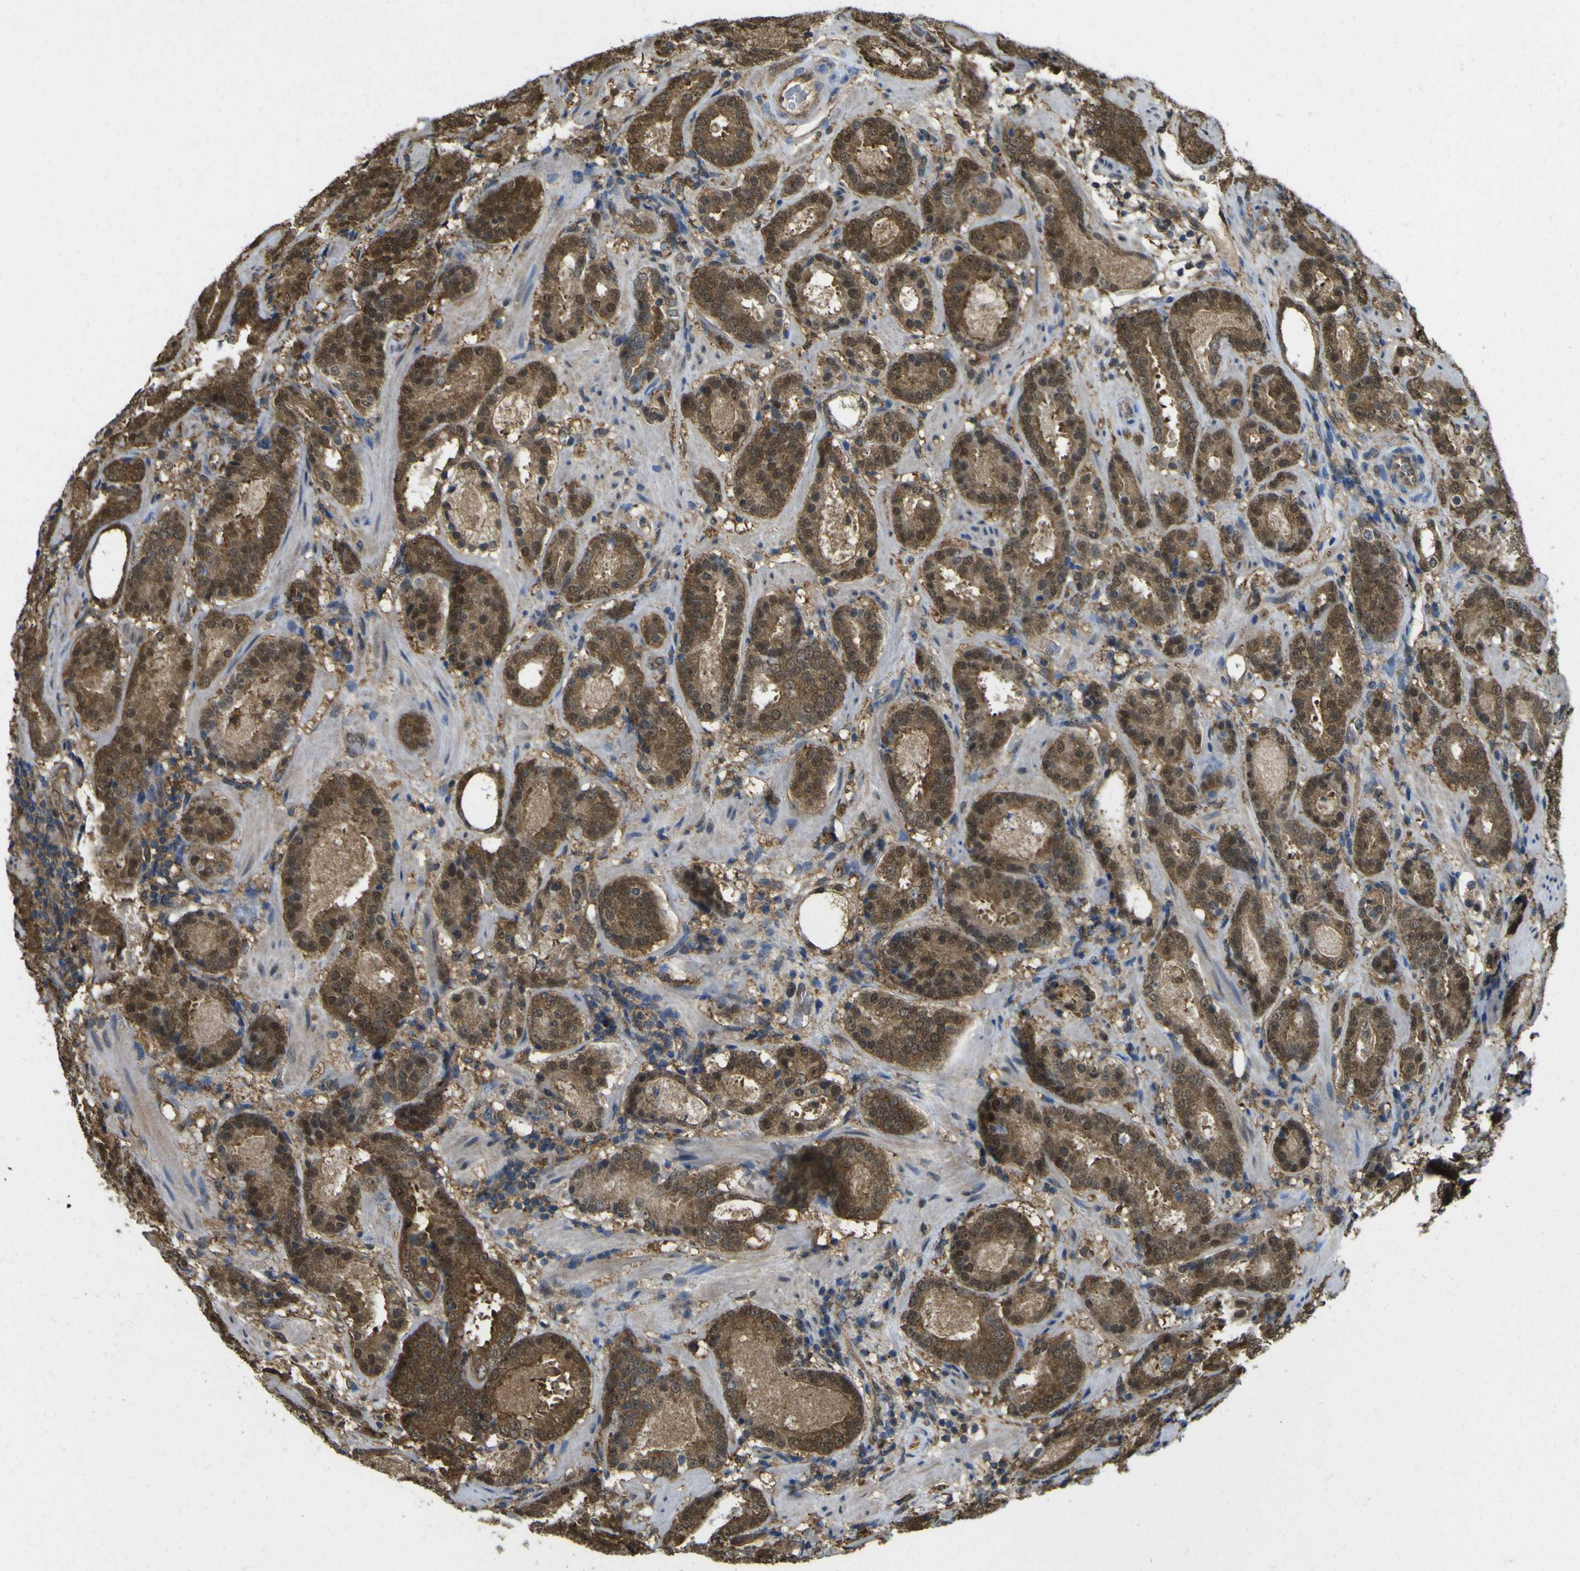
{"staining": {"intensity": "moderate", "quantity": ">75%", "location": "cytoplasmic/membranous,nuclear"}, "tissue": "prostate cancer", "cell_type": "Tumor cells", "image_type": "cancer", "snomed": [{"axis": "morphology", "description": "Adenocarcinoma, Low grade"}, {"axis": "topography", "description": "Prostate"}], "caption": "Protein staining of prostate cancer tissue exhibits moderate cytoplasmic/membranous and nuclear expression in approximately >75% of tumor cells. Immunohistochemistry (ihc) stains the protein of interest in brown and the nuclei are stained blue.", "gene": "YWHAG", "patient": {"sex": "male", "age": 69}}